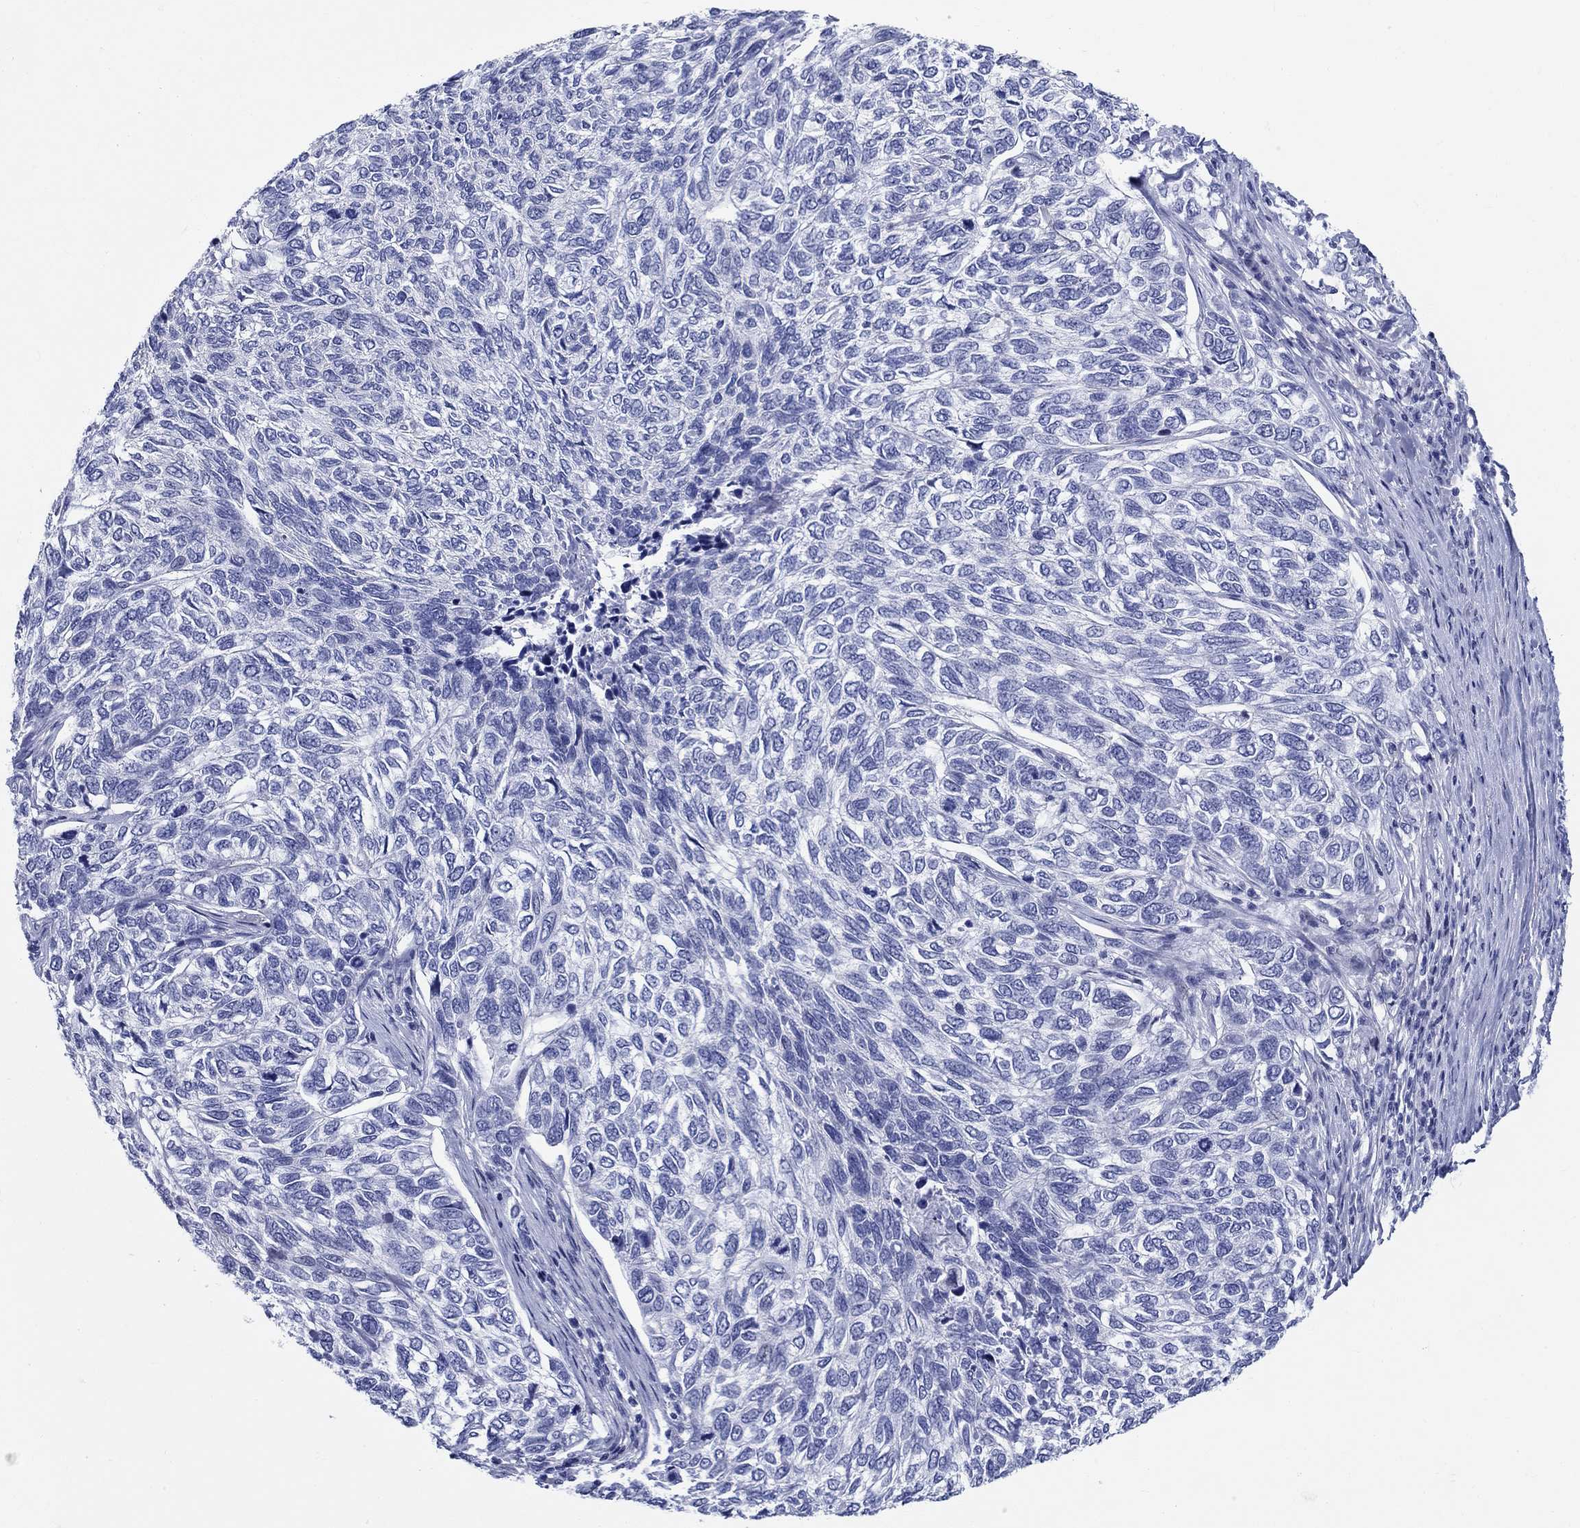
{"staining": {"intensity": "negative", "quantity": "none", "location": "none"}, "tissue": "skin cancer", "cell_type": "Tumor cells", "image_type": "cancer", "snomed": [{"axis": "morphology", "description": "Basal cell carcinoma"}, {"axis": "topography", "description": "Skin"}], "caption": "Tumor cells are negative for protein expression in human skin basal cell carcinoma.", "gene": "CRYGS", "patient": {"sex": "female", "age": 65}}